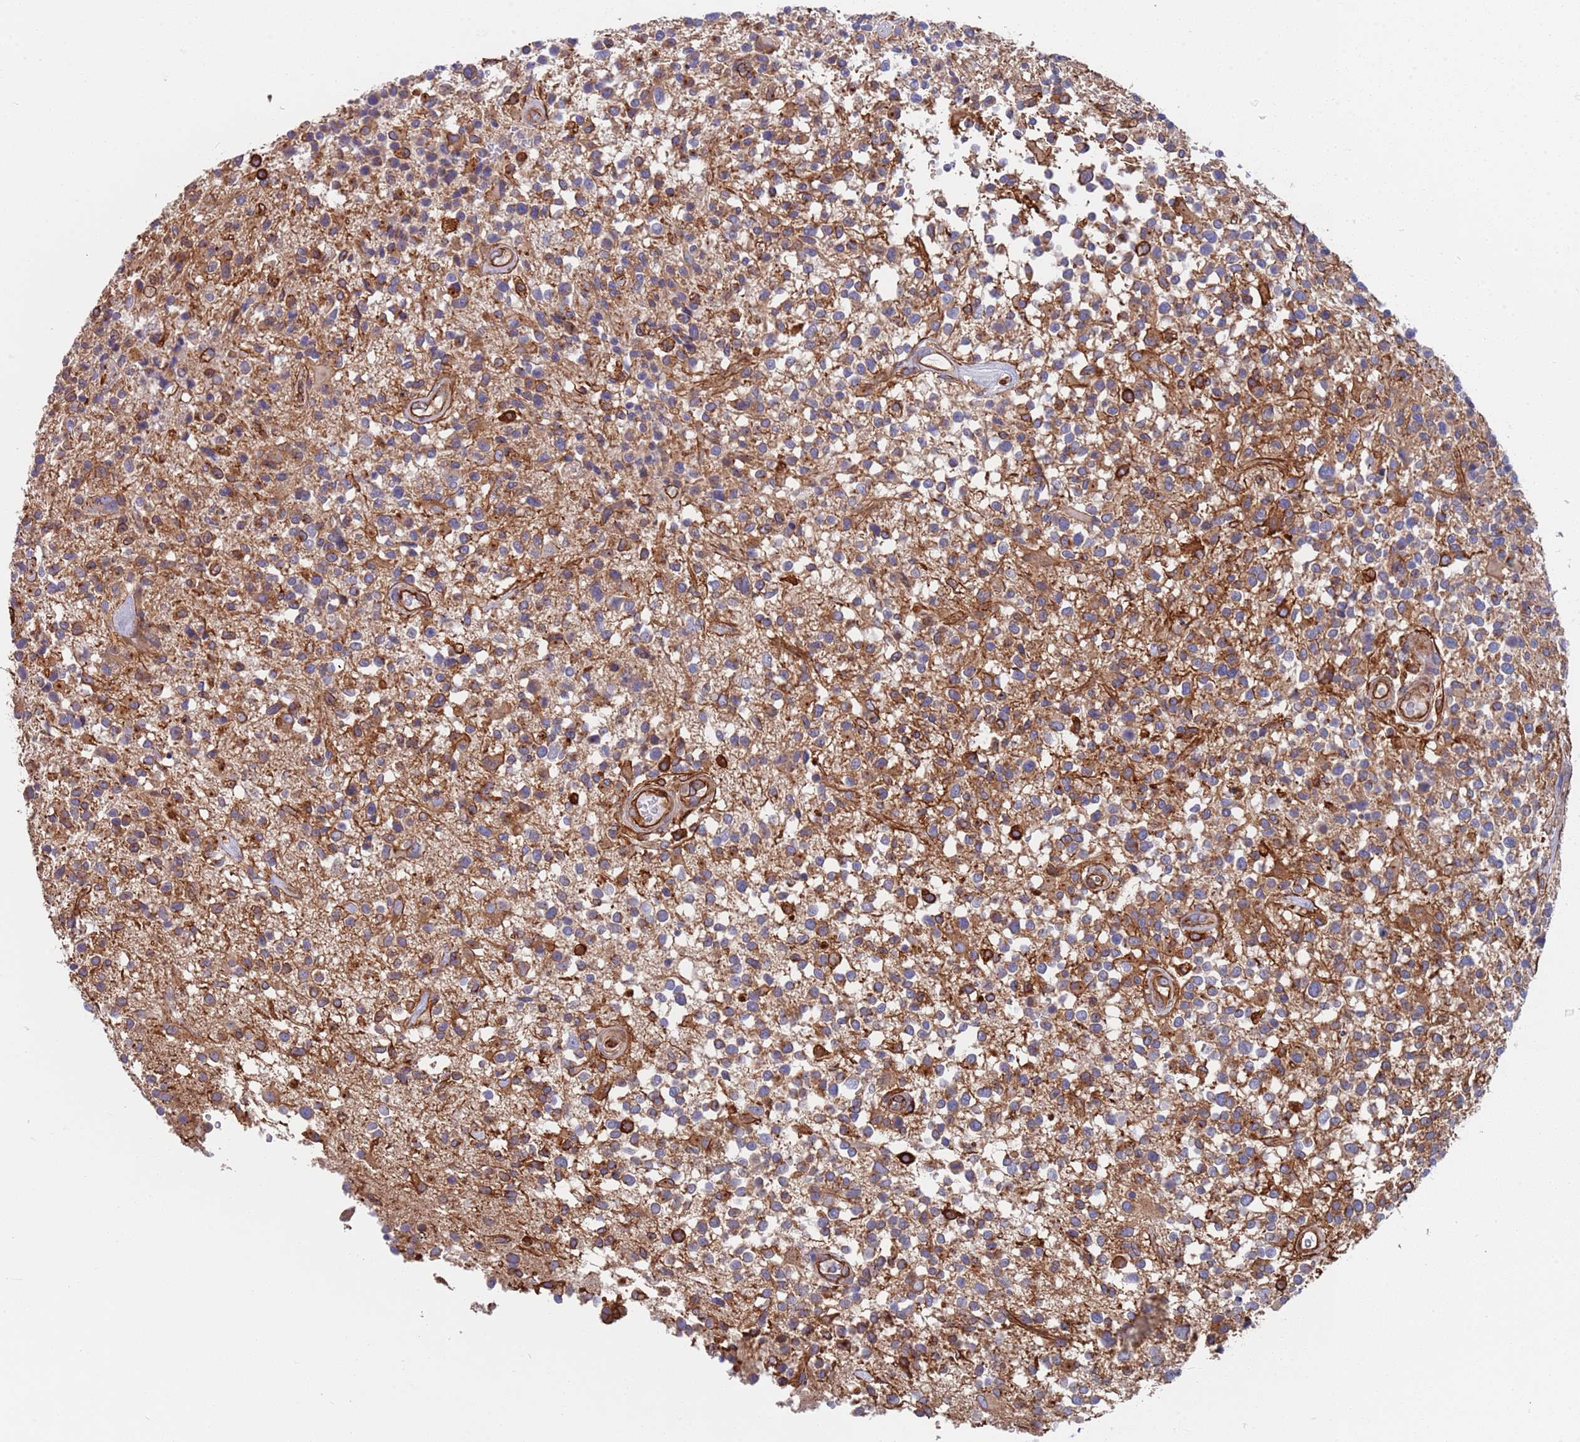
{"staining": {"intensity": "weak", "quantity": ">75%", "location": "cytoplasmic/membranous"}, "tissue": "glioma", "cell_type": "Tumor cells", "image_type": "cancer", "snomed": [{"axis": "morphology", "description": "Glioma, malignant, High grade"}, {"axis": "morphology", "description": "Glioblastoma, NOS"}, {"axis": "topography", "description": "Brain"}], "caption": "Glioma stained for a protein shows weak cytoplasmic/membranous positivity in tumor cells.", "gene": "JAKMIP2", "patient": {"sex": "male", "age": 60}}